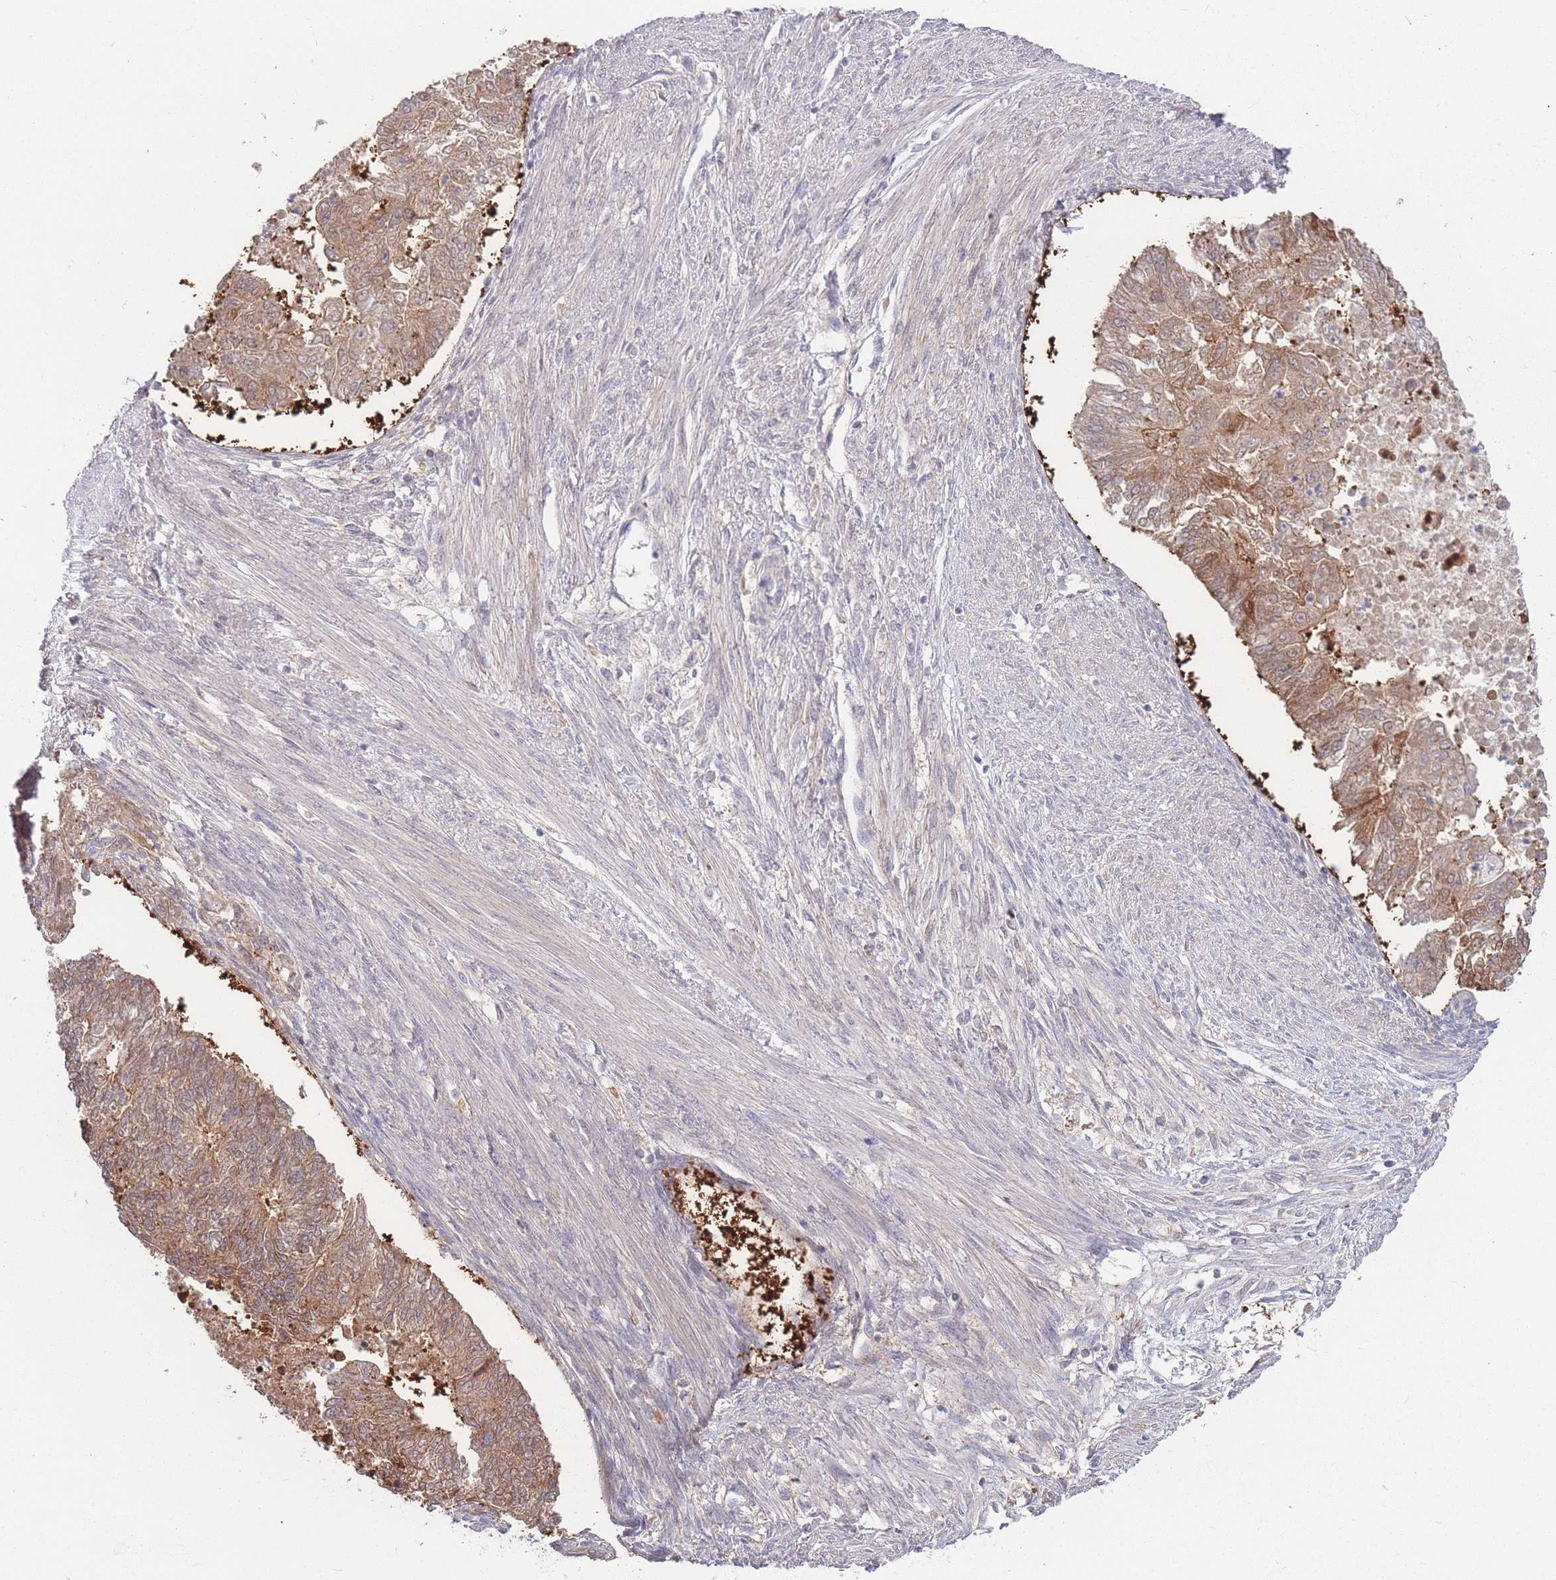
{"staining": {"intensity": "moderate", "quantity": ">75%", "location": "cytoplasmic/membranous"}, "tissue": "endometrial cancer", "cell_type": "Tumor cells", "image_type": "cancer", "snomed": [{"axis": "morphology", "description": "Adenocarcinoma, NOS"}, {"axis": "topography", "description": "Endometrium"}], "caption": "Immunohistochemistry micrograph of human endometrial cancer (adenocarcinoma) stained for a protein (brown), which demonstrates medium levels of moderate cytoplasmic/membranous expression in about >75% of tumor cells.", "gene": "SPHKAP", "patient": {"sex": "female", "age": 32}}